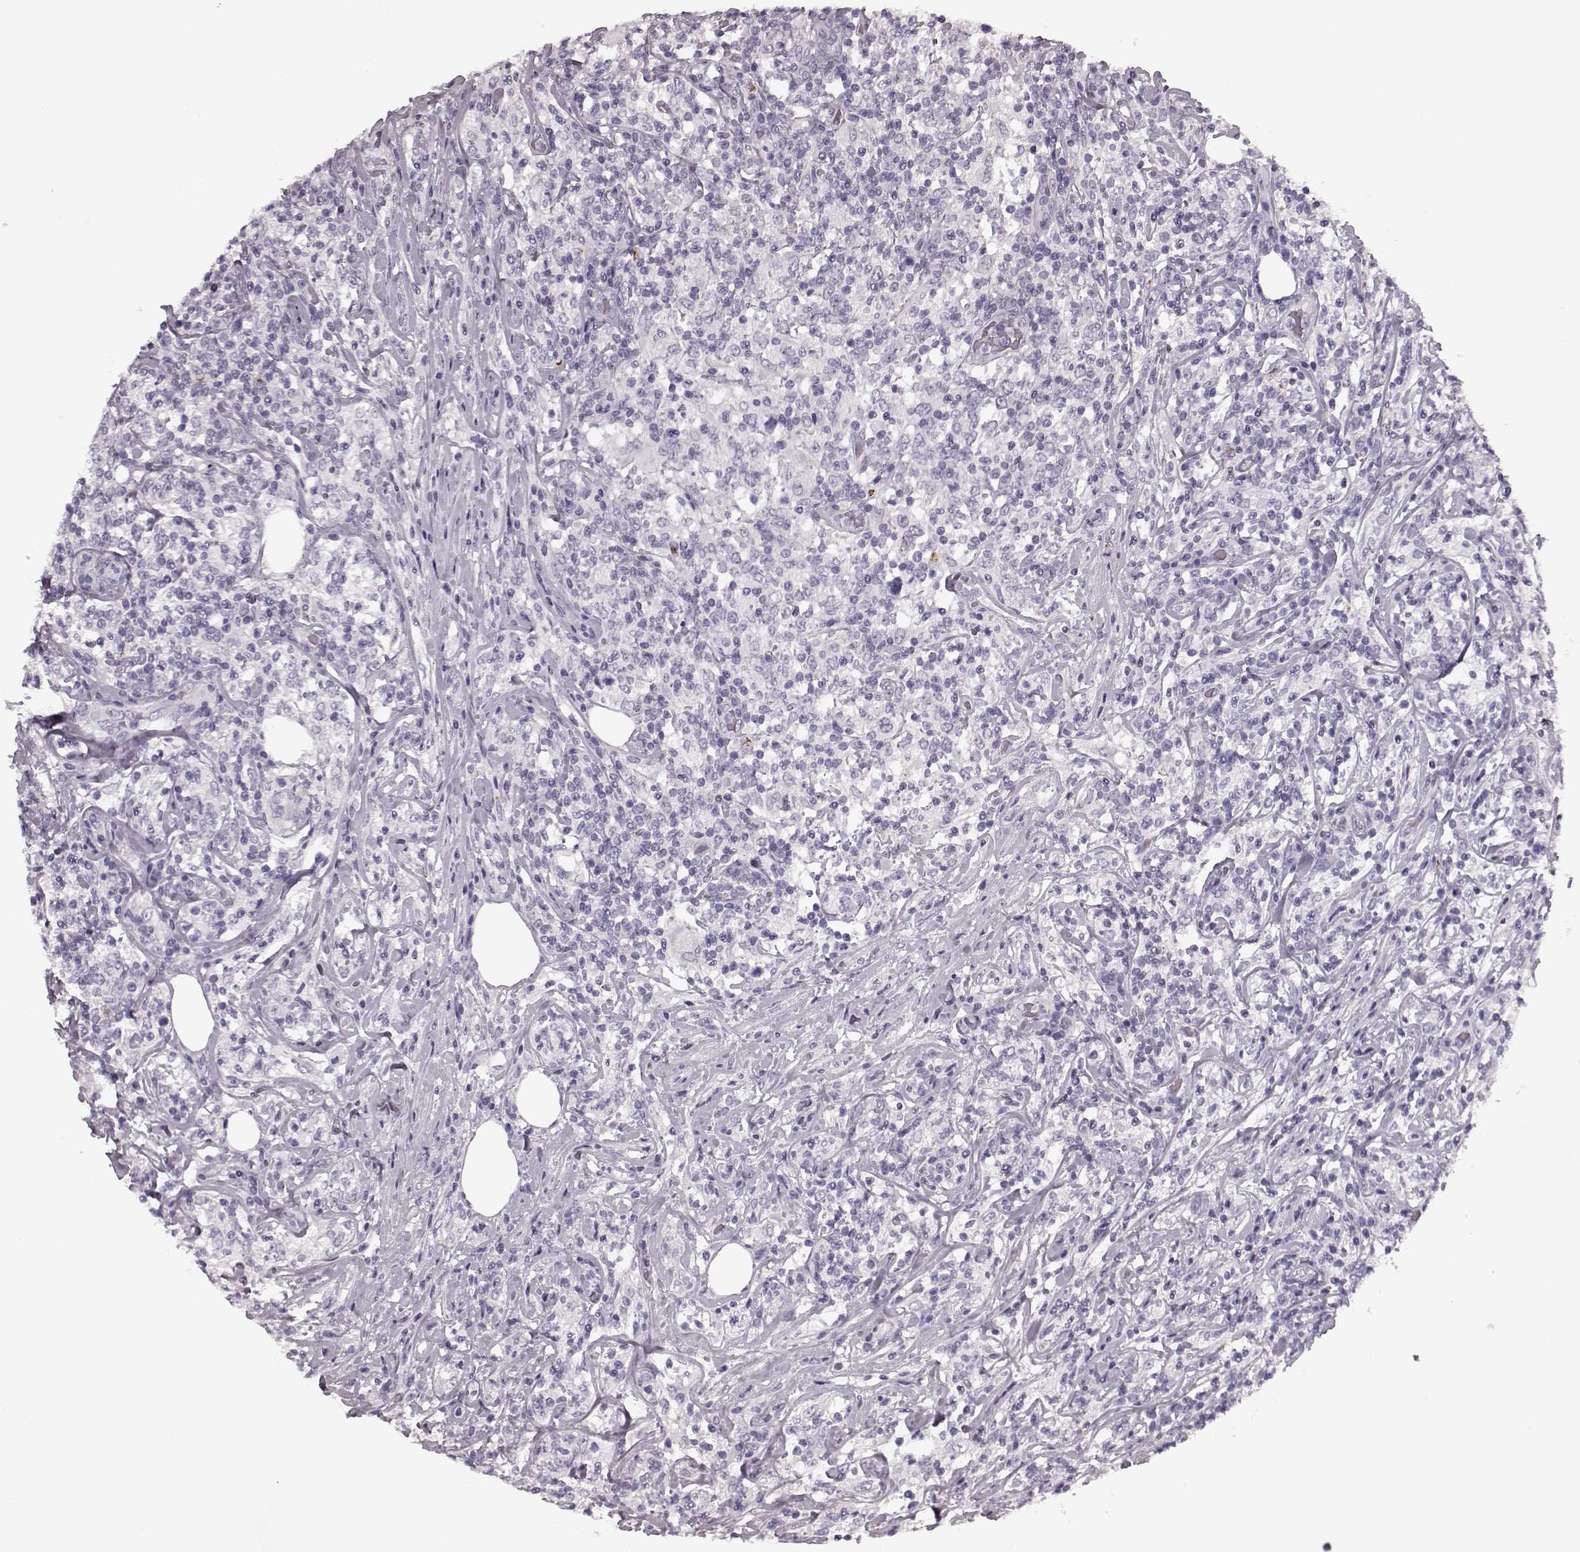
{"staining": {"intensity": "negative", "quantity": "none", "location": "none"}, "tissue": "lymphoma", "cell_type": "Tumor cells", "image_type": "cancer", "snomed": [{"axis": "morphology", "description": "Malignant lymphoma, non-Hodgkin's type, High grade"}, {"axis": "topography", "description": "Lymph node"}], "caption": "Tumor cells are negative for protein expression in human lymphoma.", "gene": "CST7", "patient": {"sex": "female", "age": 84}}